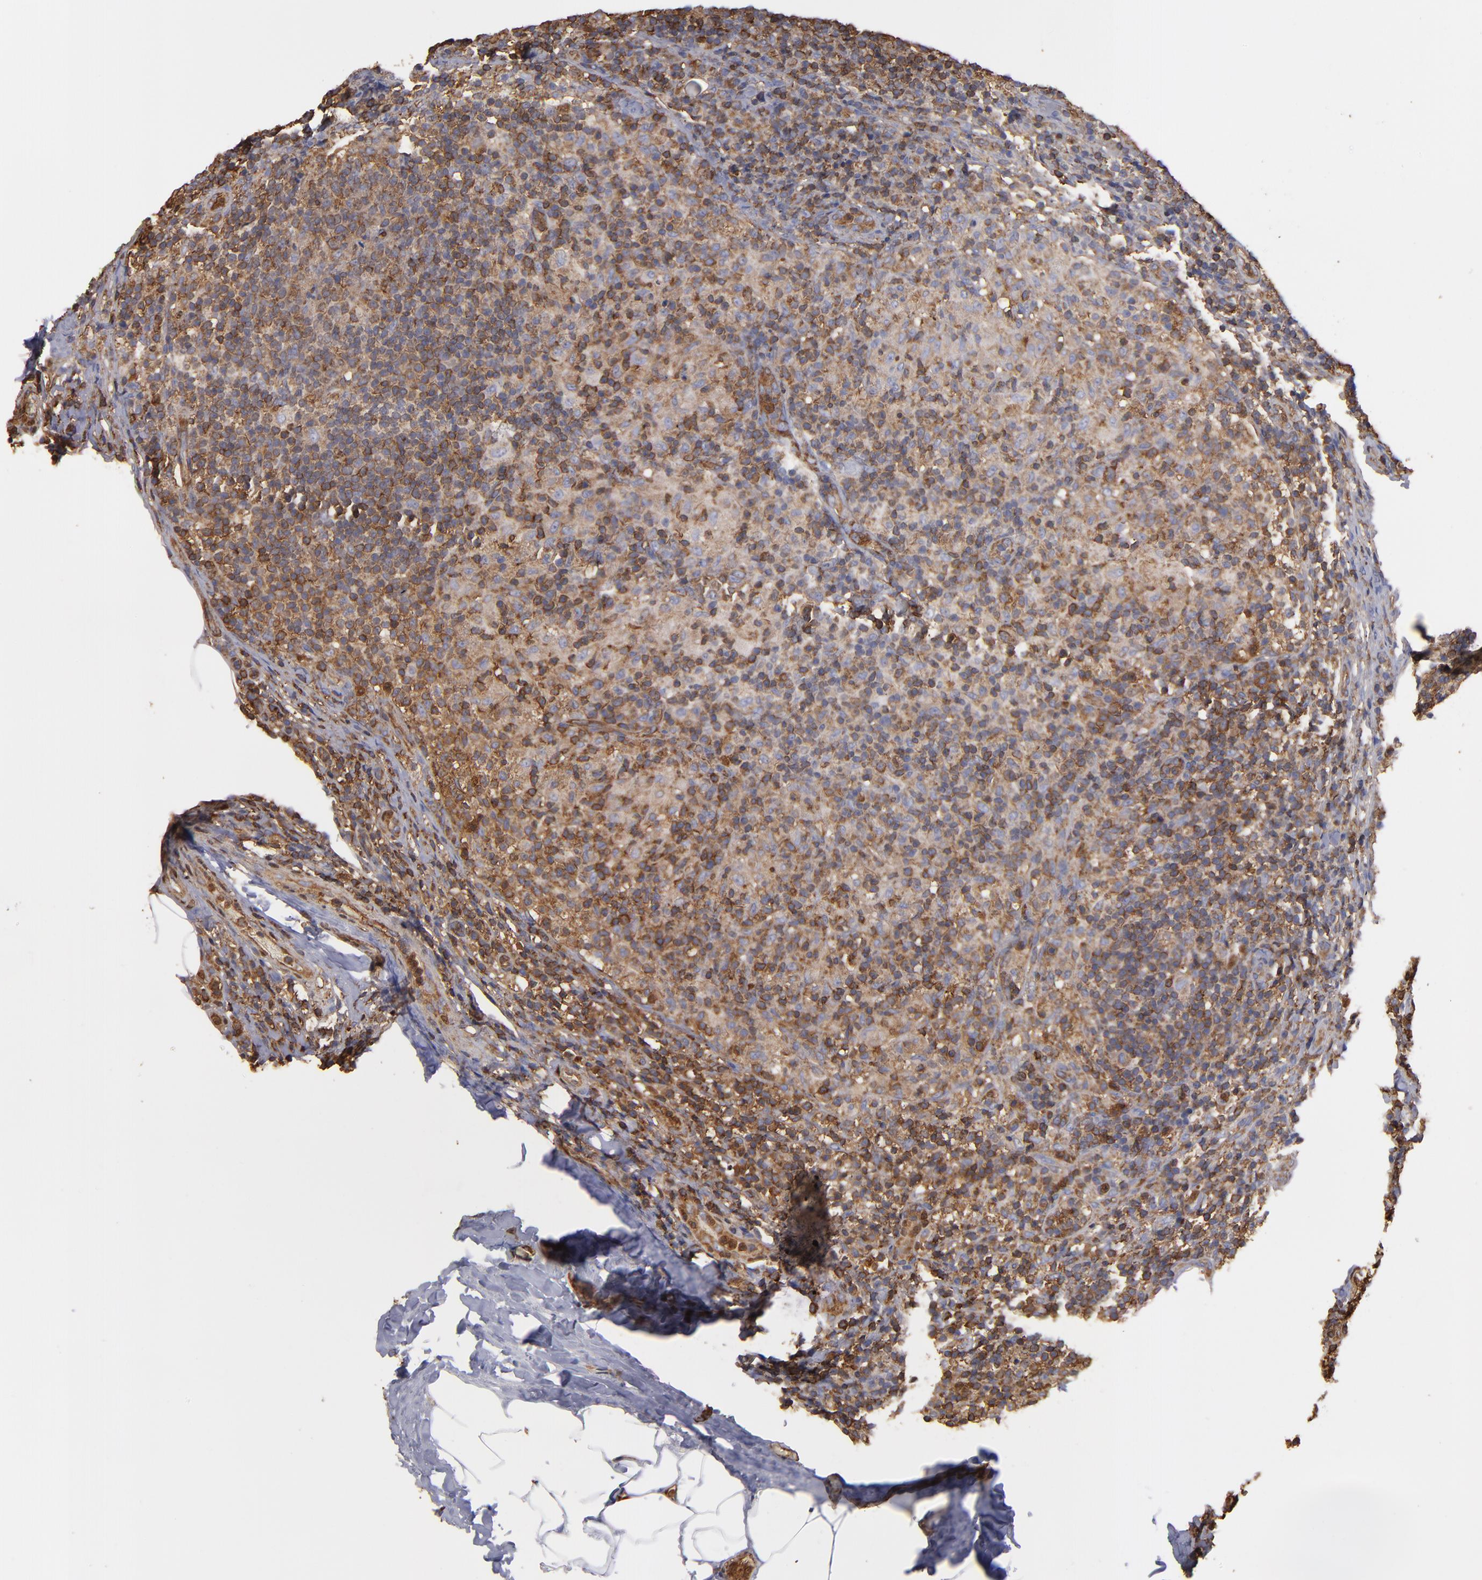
{"staining": {"intensity": "weak", "quantity": "25%-75%", "location": "cytoplasmic/membranous"}, "tissue": "lymph node", "cell_type": "Germinal center cells", "image_type": "normal", "snomed": [{"axis": "morphology", "description": "Normal tissue, NOS"}, {"axis": "morphology", "description": "Inflammation, NOS"}, {"axis": "topography", "description": "Lymph node"}], "caption": "Brown immunohistochemical staining in unremarkable lymph node shows weak cytoplasmic/membranous staining in about 25%-75% of germinal center cells. (DAB = brown stain, brightfield microscopy at high magnification).", "gene": "ACTN4", "patient": {"sex": "male", "age": 46}}